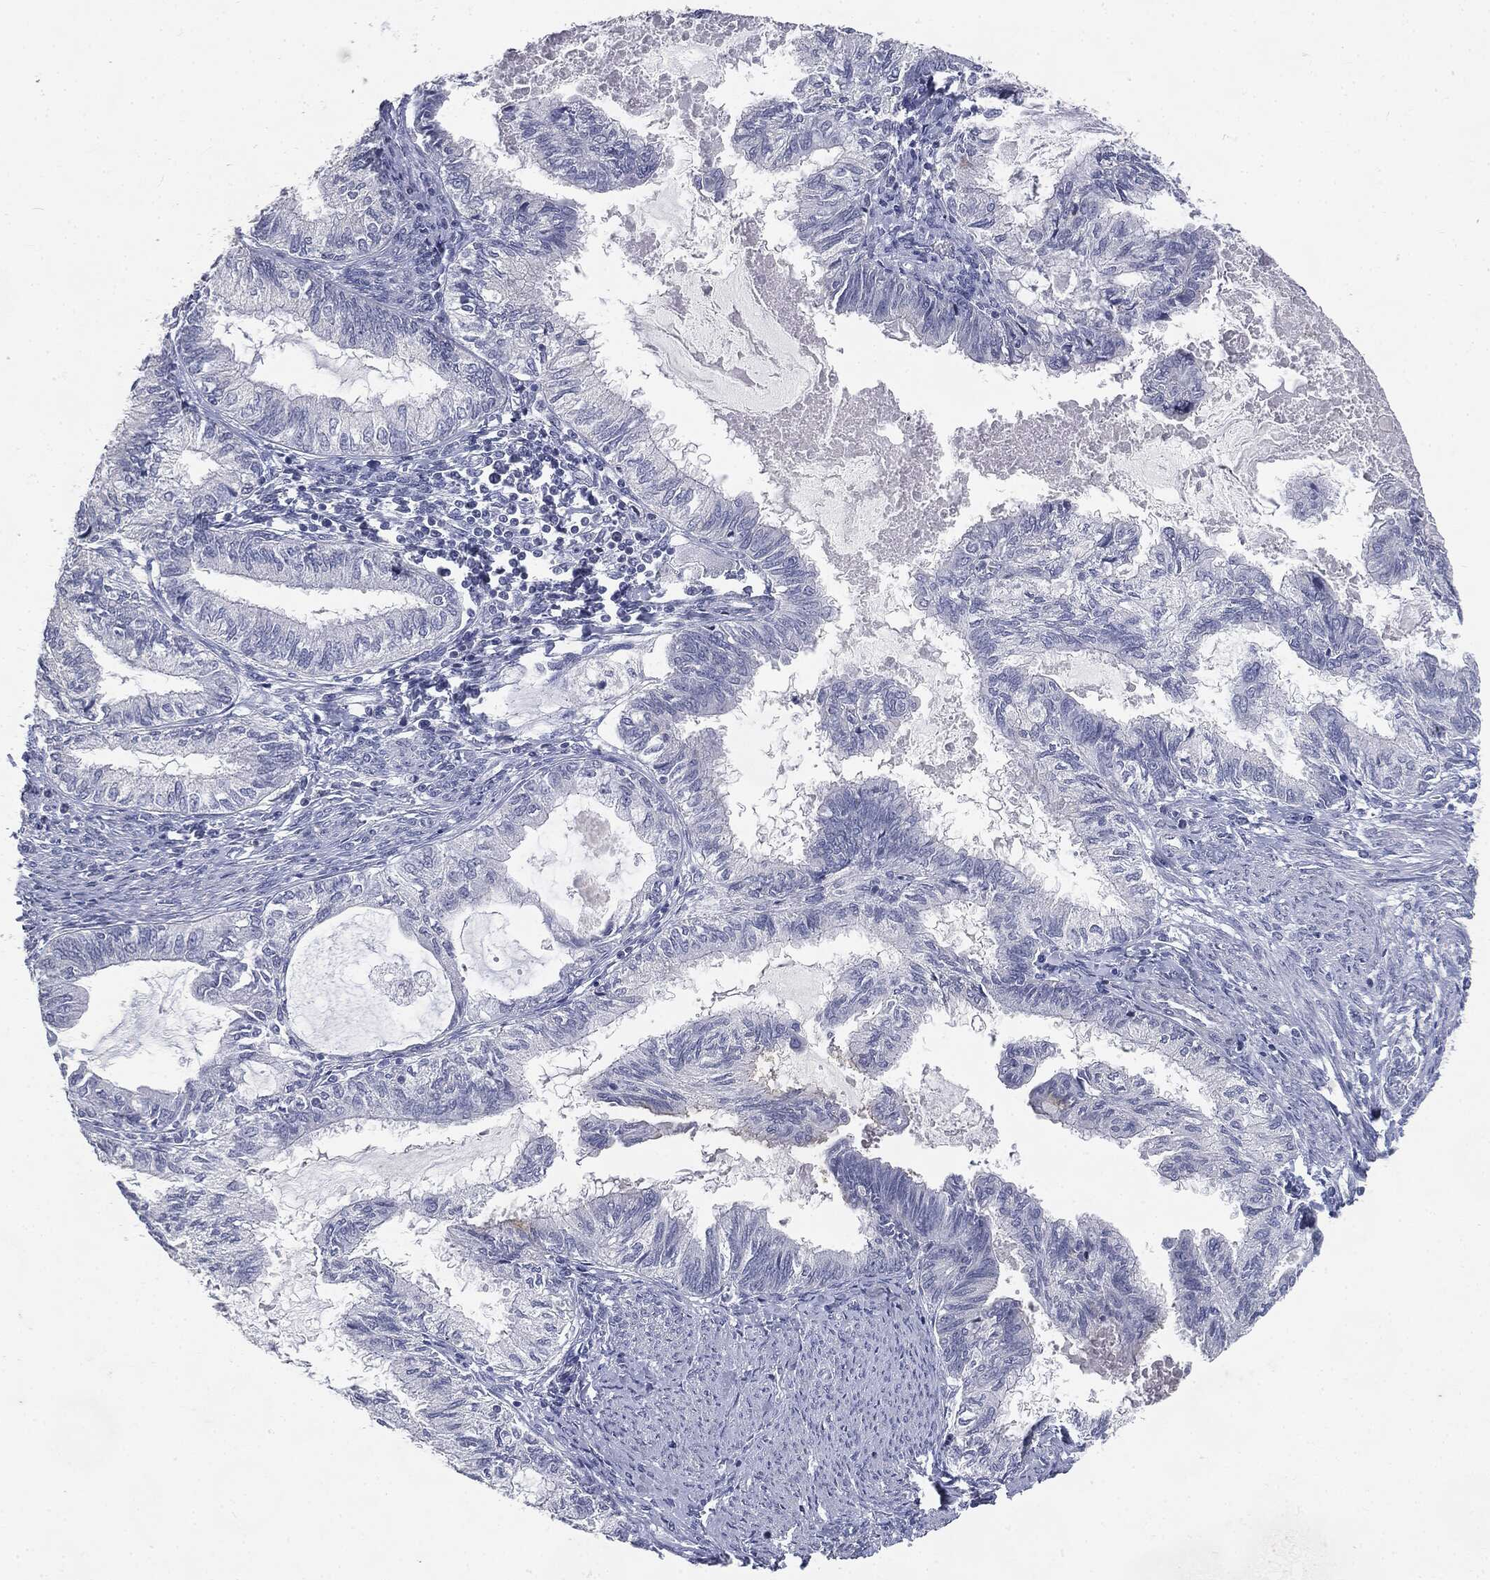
{"staining": {"intensity": "negative", "quantity": "none", "location": "none"}, "tissue": "endometrial cancer", "cell_type": "Tumor cells", "image_type": "cancer", "snomed": [{"axis": "morphology", "description": "Adenocarcinoma, NOS"}, {"axis": "topography", "description": "Endometrium"}], "caption": "A high-resolution micrograph shows immunohistochemistry staining of adenocarcinoma (endometrial), which exhibits no significant staining in tumor cells.", "gene": "SLC2A2", "patient": {"sex": "female", "age": 86}}